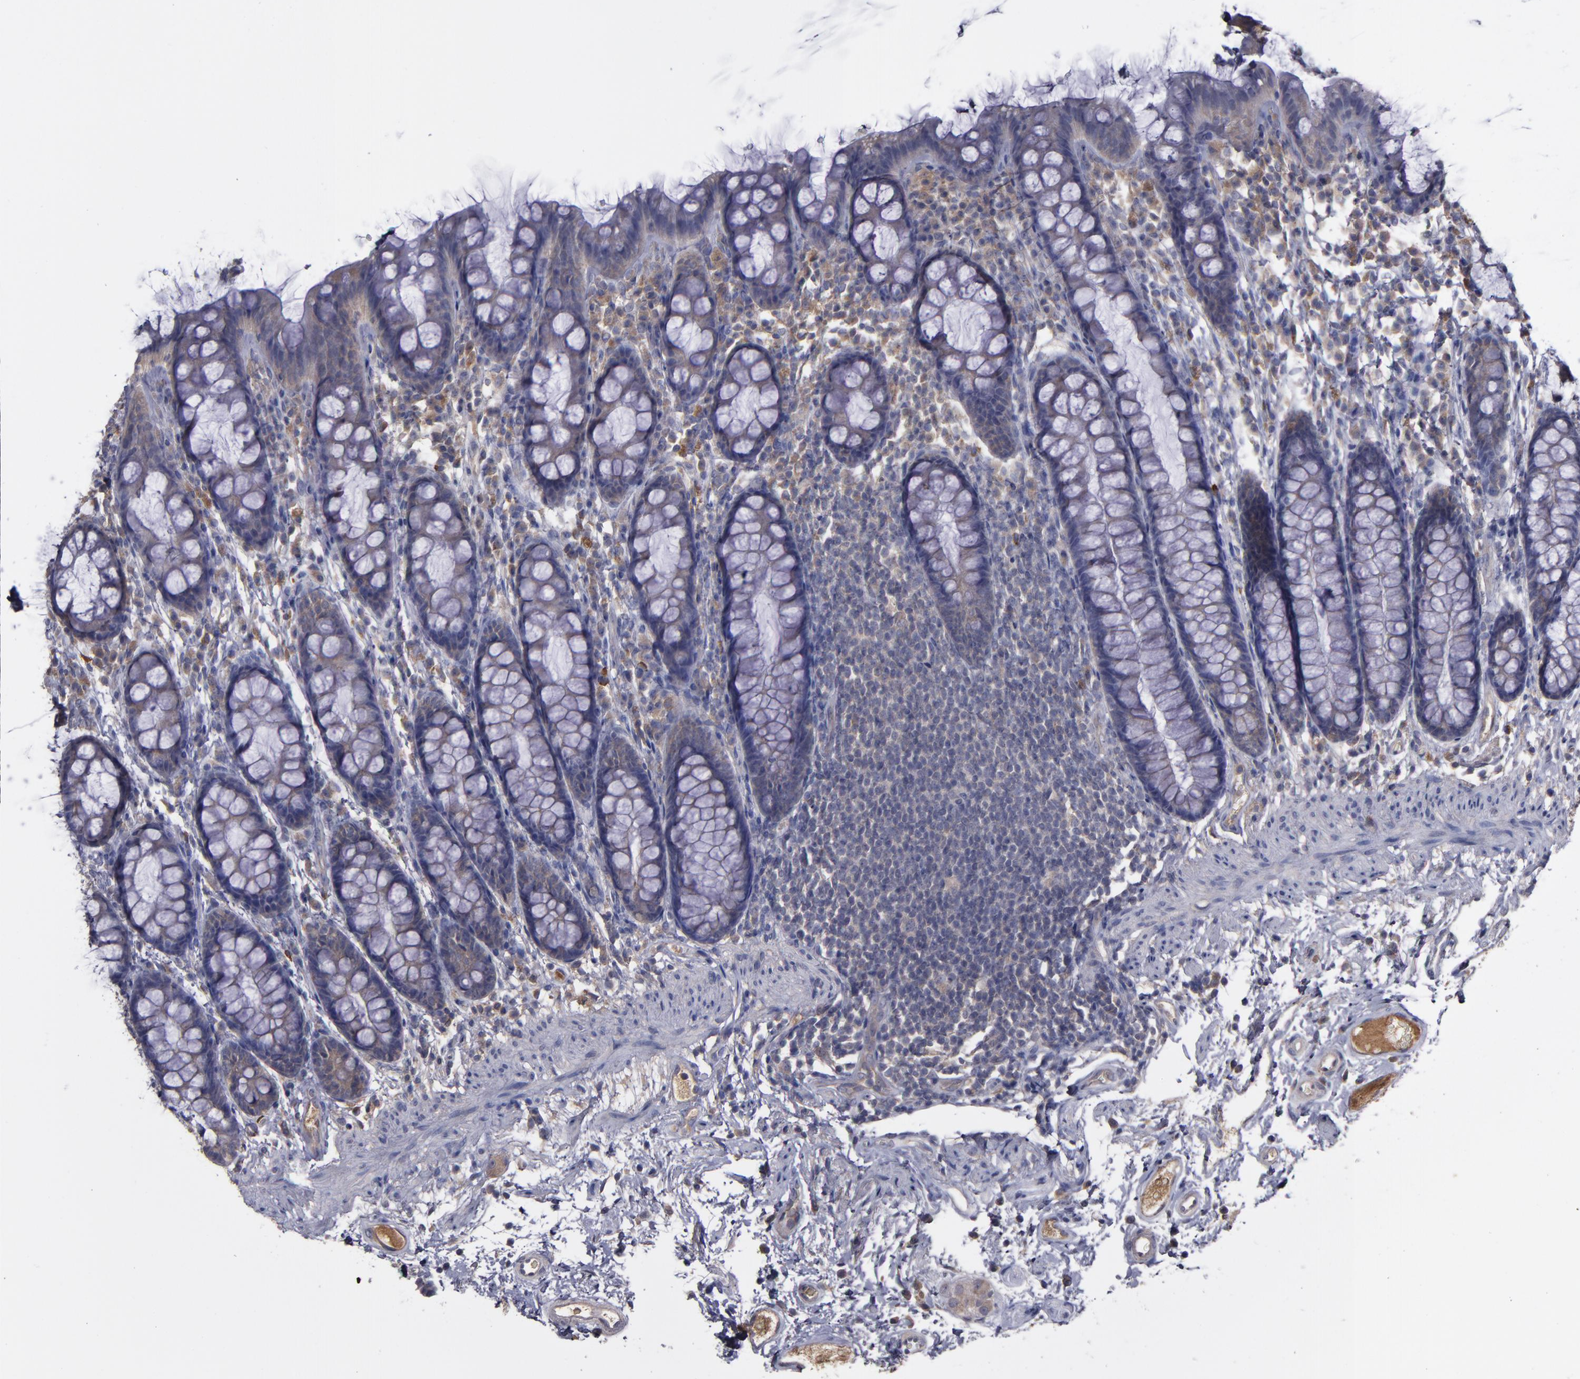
{"staining": {"intensity": "weak", "quantity": "<25%", "location": "cytoplasmic/membranous"}, "tissue": "rectum", "cell_type": "Glandular cells", "image_type": "normal", "snomed": [{"axis": "morphology", "description": "Normal tissue, NOS"}, {"axis": "topography", "description": "Rectum"}], "caption": "Immunohistochemical staining of normal human rectum shows no significant positivity in glandular cells.", "gene": "MMP11", "patient": {"sex": "male", "age": 92}}